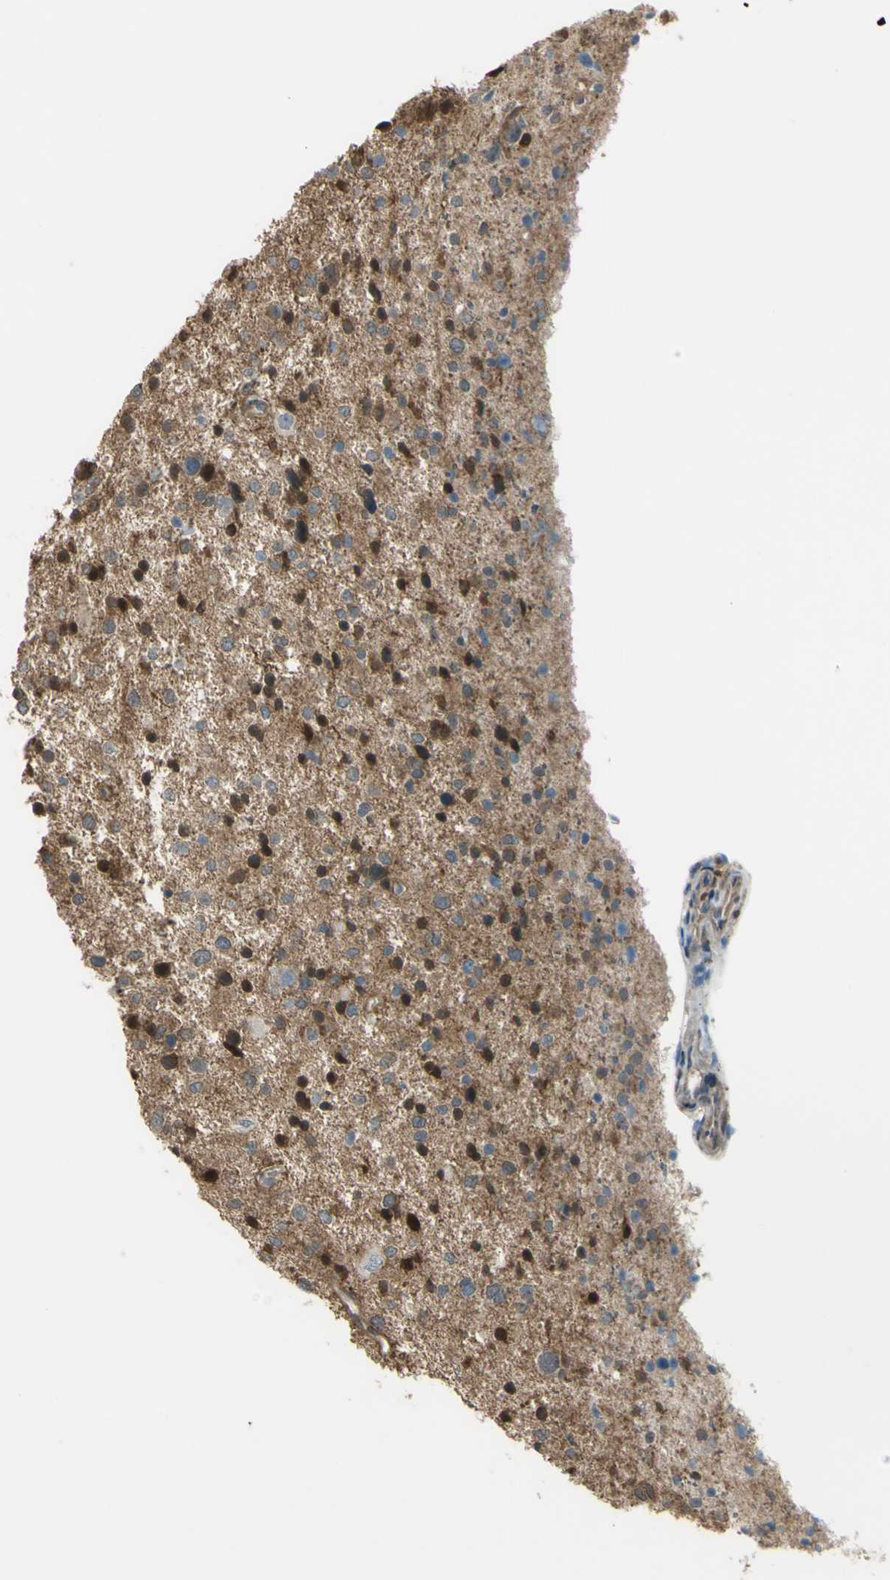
{"staining": {"intensity": "weak", "quantity": "25%-75%", "location": "cytoplasmic/membranous"}, "tissue": "glioma", "cell_type": "Tumor cells", "image_type": "cancer", "snomed": [{"axis": "morphology", "description": "Glioma, malignant, Low grade"}, {"axis": "topography", "description": "Brain"}], "caption": "About 25%-75% of tumor cells in human glioma demonstrate weak cytoplasmic/membranous protein staining as visualized by brown immunohistochemical staining.", "gene": "YWHAQ", "patient": {"sex": "female", "age": 37}}